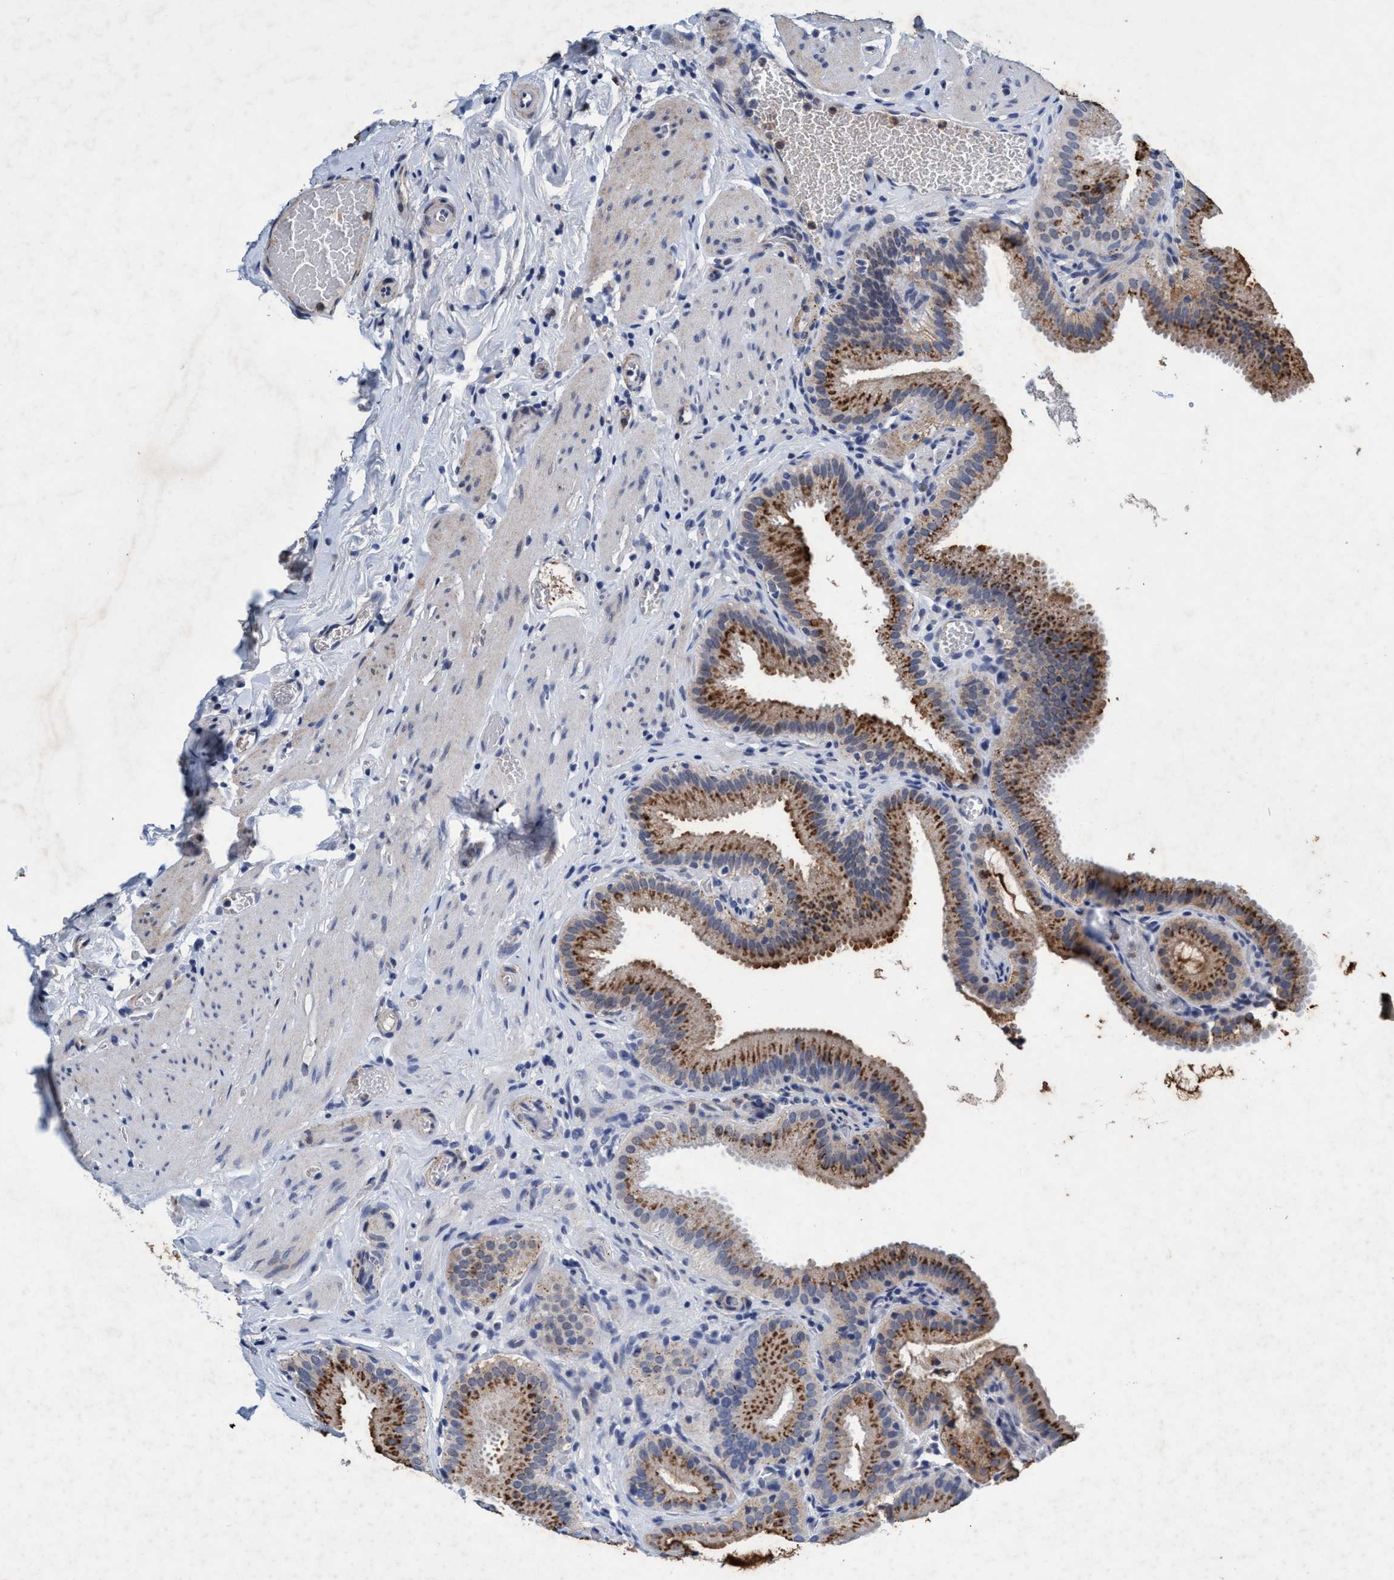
{"staining": {"intensity": "moderate", "quantity": ">75%", "location": "cytoplasmic/membranous"}, "tissue": "gallbladder", "cell_type": "Glandular cells", "image_type": "normal", "snomed": [{"axis": "morphology", "description": "Normal tissue, NOS"}, {"axis": "topography", "description": "Gallbladder"}], "caption": "This micrograph displays IHC staining of normal human gallbladder, with medium moderate cytoplasmic/membranous positivity in about >75% of glandular cells.", "gene": "GRB14", "patient": {"sex": "male", "age": 54}}